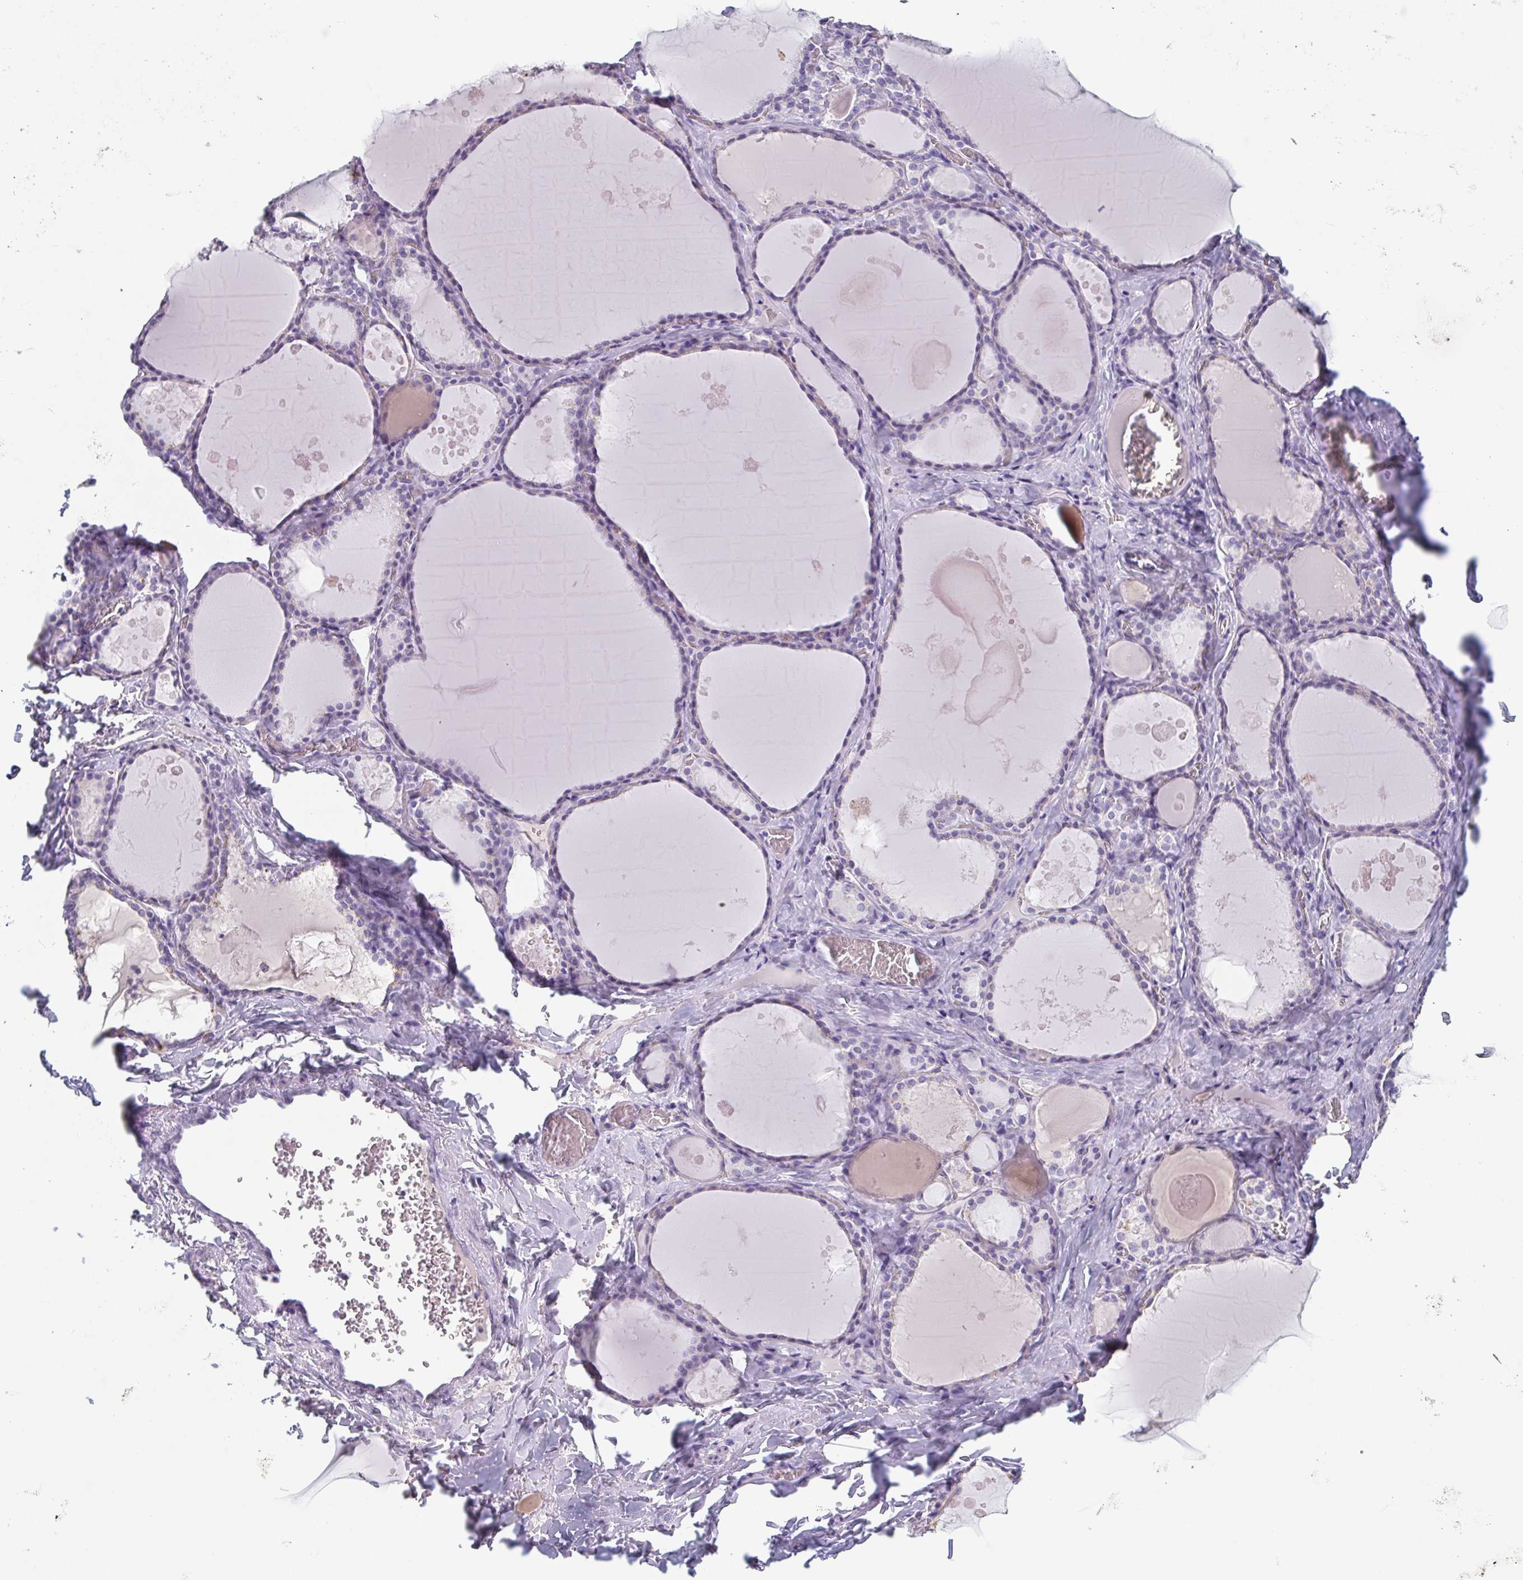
{"staining": {"intensity": "negative", "quantity": "none", "location": "none"}, "tissue": "thyroid gland", "cell_type": "Glandular cells", "image_type": "normal", "snomed": [{"axis": "morphology", "description": "Normal tissue, NOS"}, {"axis": "topography", "description": "Thyroid gland"}], "caption": "IHC micrograph of benign thyroid gland: thyroid gland stained with DAB (3,3'-diaminobenzidine) demonstrates no significant protein positivity in glandular cells. The staining was performed using DAB to visualize the protein expression in brown, while the nuclei were stained in blue with hematoxylin (Magnification: 20x).", "gene": "ITLN1", "patient": {"sex": "male", "age": 56}}